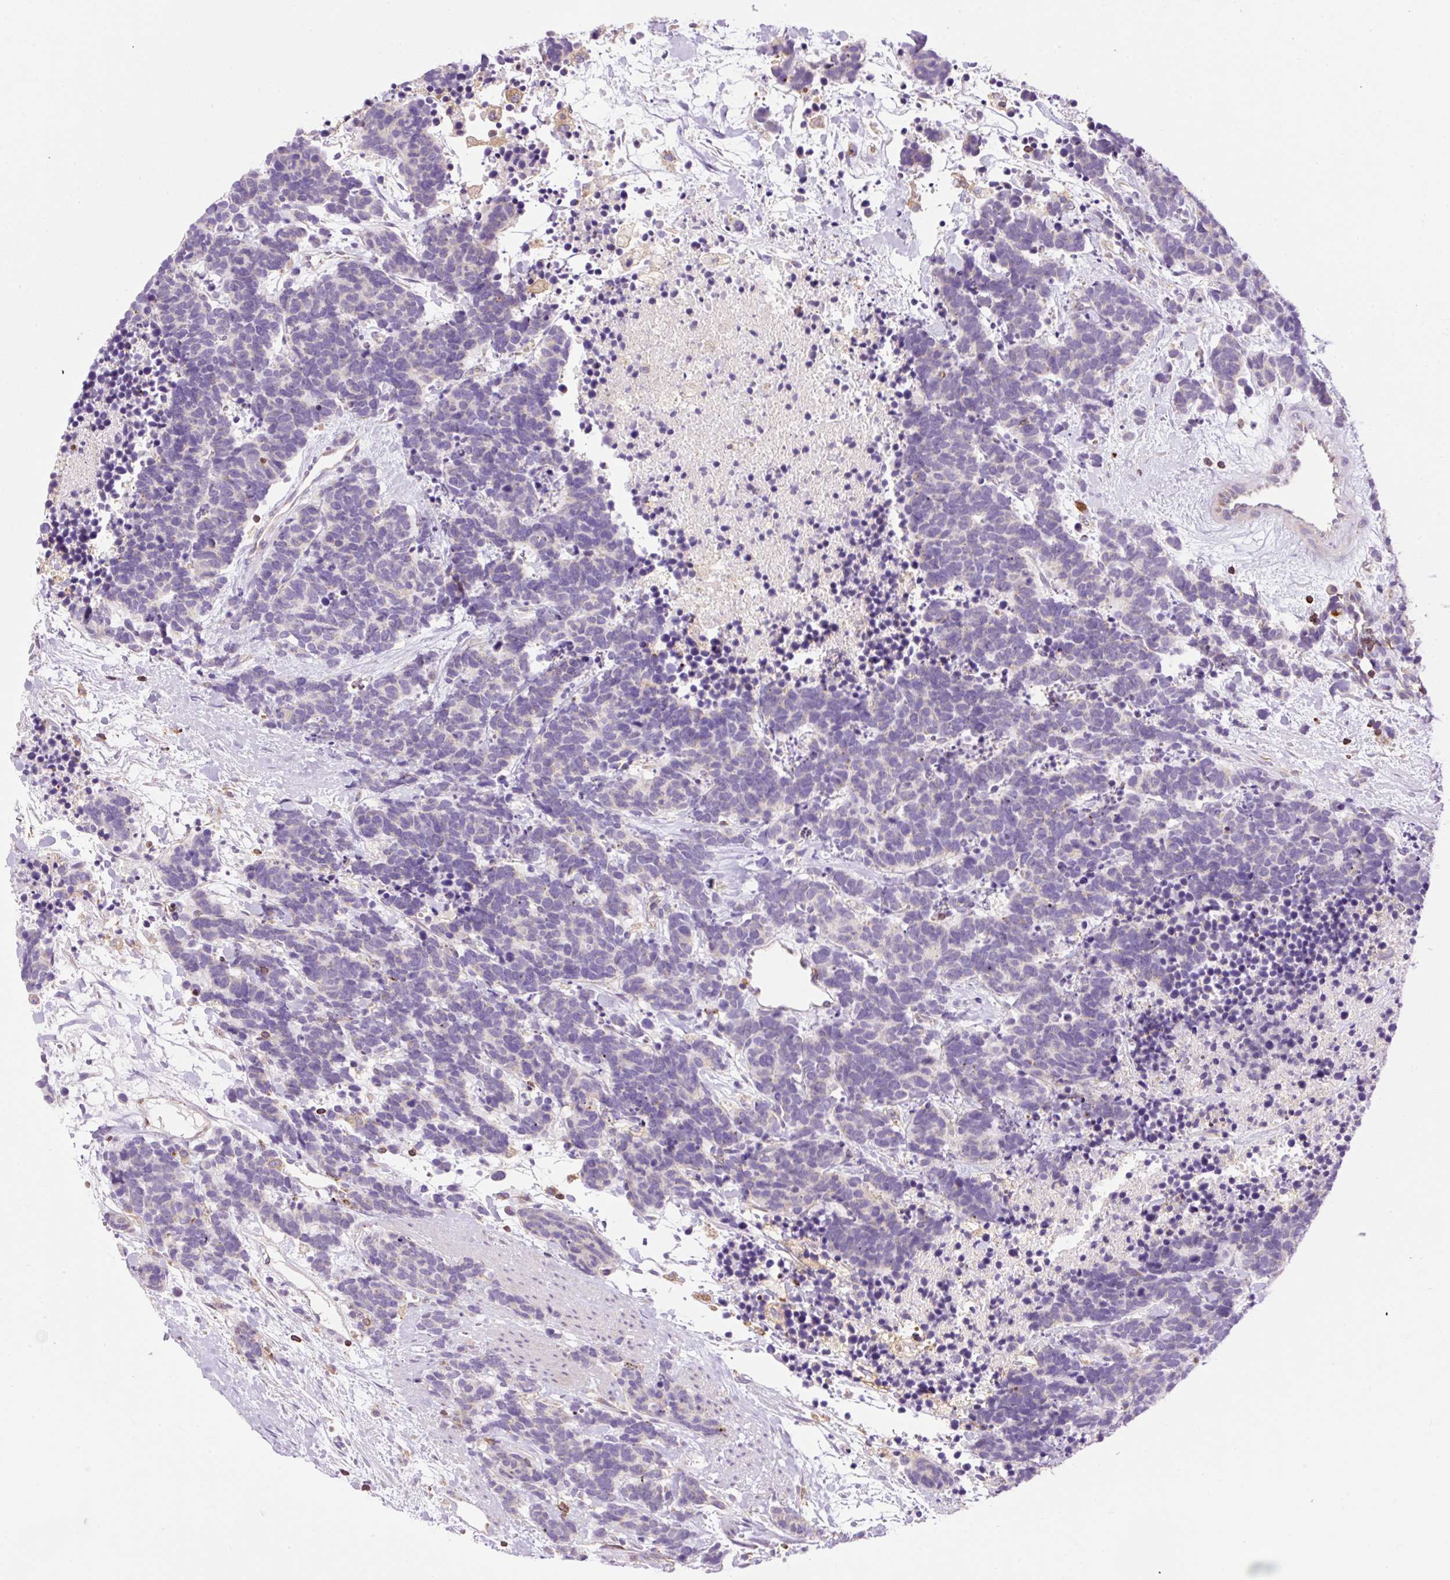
{"staining": {"intensity": "negative", "quantity": "none", "location": "none"}, "tissue": "carcinoid", "cell_type": "Tumor cells", "image_type": "cancer", "snomed": [{"axis": "morphology", "description": "Carcinoma, NOS"}, {"axis": "morphology", "description": "Carcinoid, malignant, NOS"}, {"axis": "topography", "description": "Prostate"}], "caption": "High power microscopy histopathology image of an immunohistochemistry (IHC) histopathology image of carcinoid, revealing no significant expression in tumor cells. Nuclei are stained in blue.", "gene": "CD83", "patient": {"sex": "male", "age": 57}}